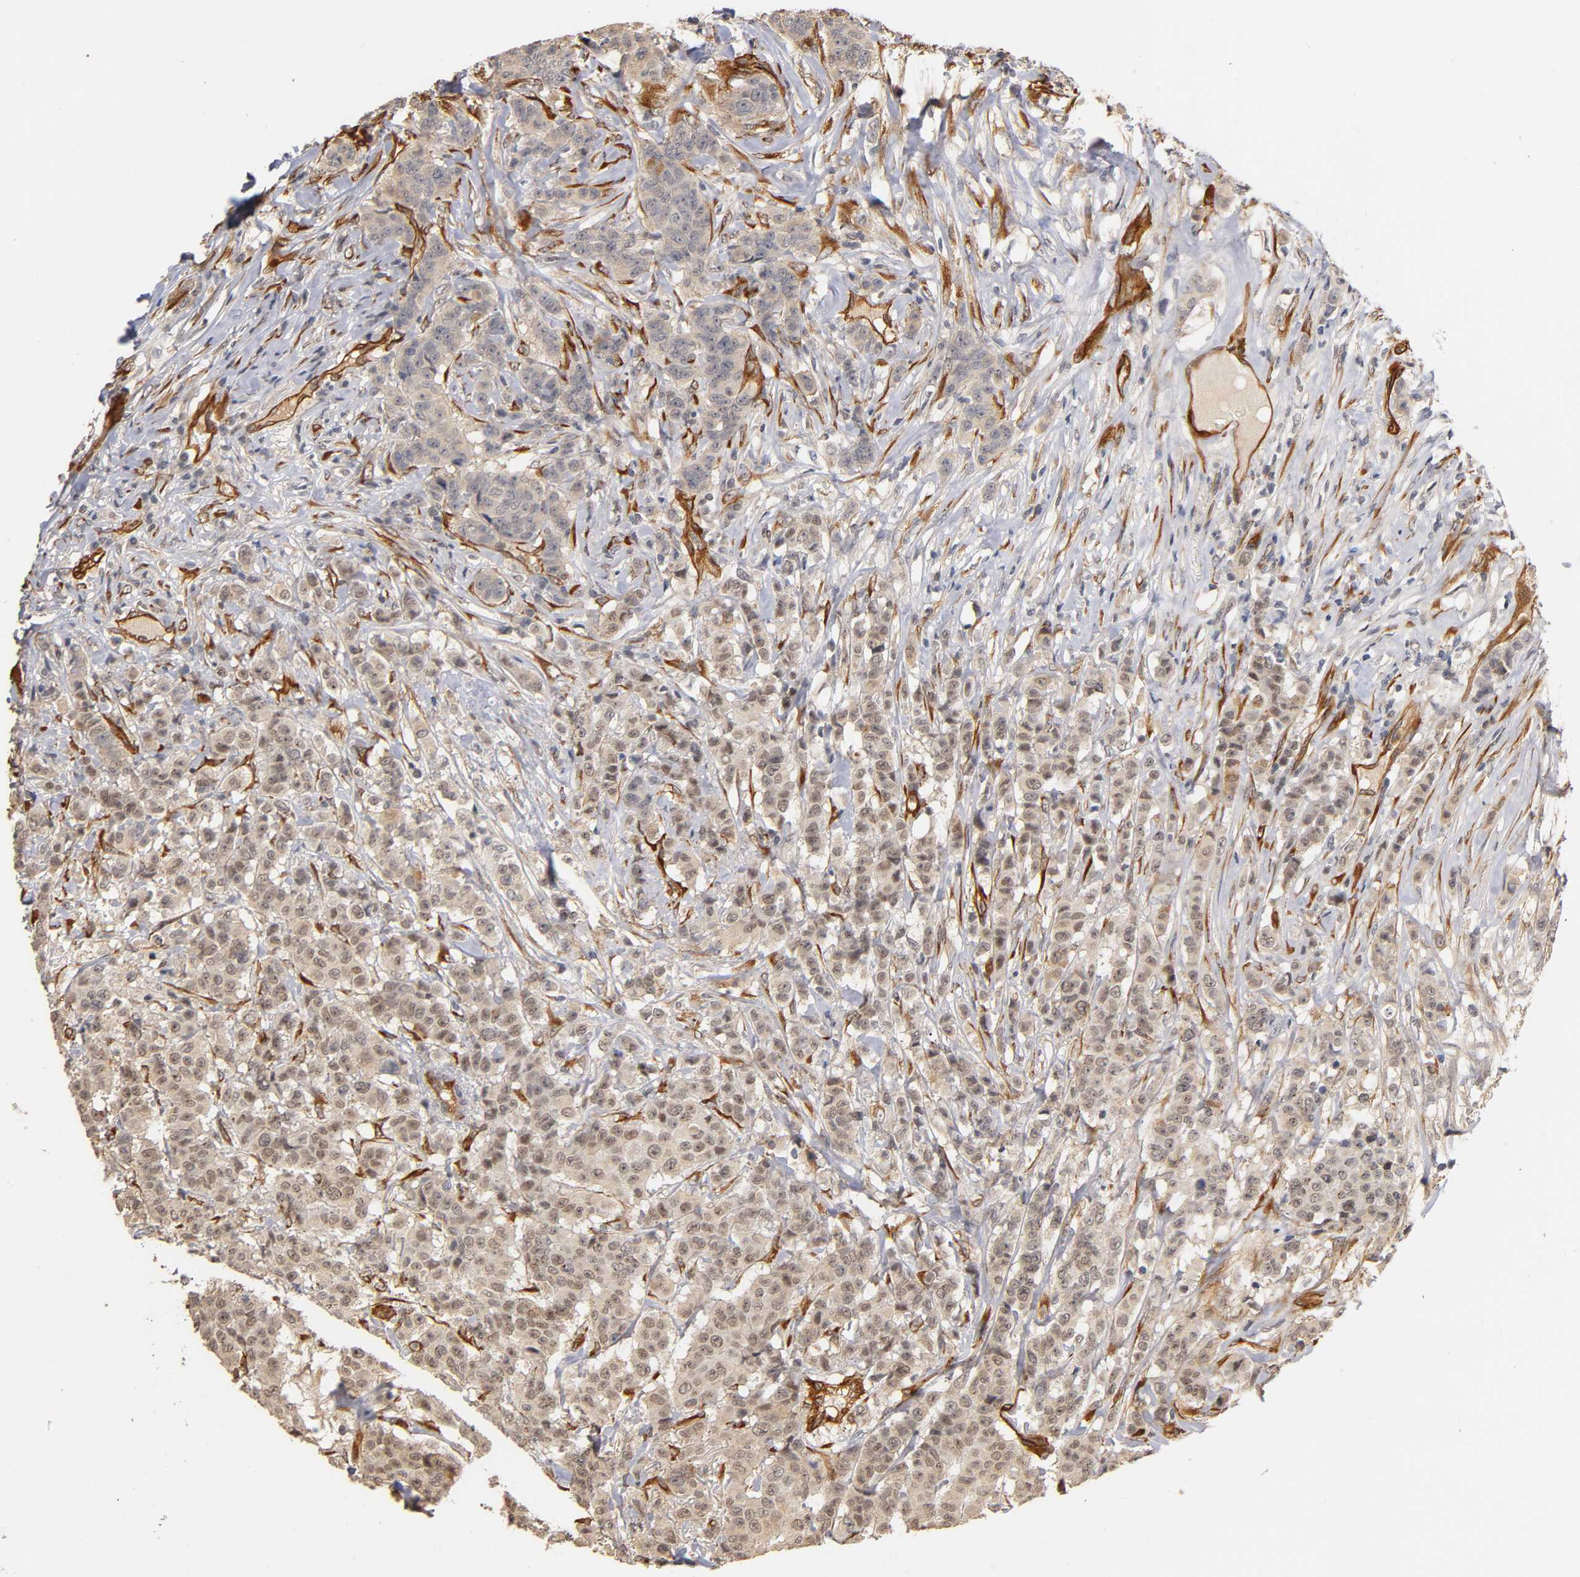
{"staining": {"intensity": "weak", "quantity": ">75%", "location": "cytoplasmic/membranous"}, "tissue": "breast cancer", "cell_type": "Tumor cells", "image_type": "cancer", "snomed": [{"axis": "morphology", "description": "Duct carcinoma"}, {"axis": "topography", "description": "Breast"}], "caption": "Protein positivity by IHC exhibits weak cytoplasmic/membranous positivity in about >75% of tumor cells in breast intraductal carcinoma.", "gene": "LAMB1", "patient": {"sex": "female", "age": 40}}